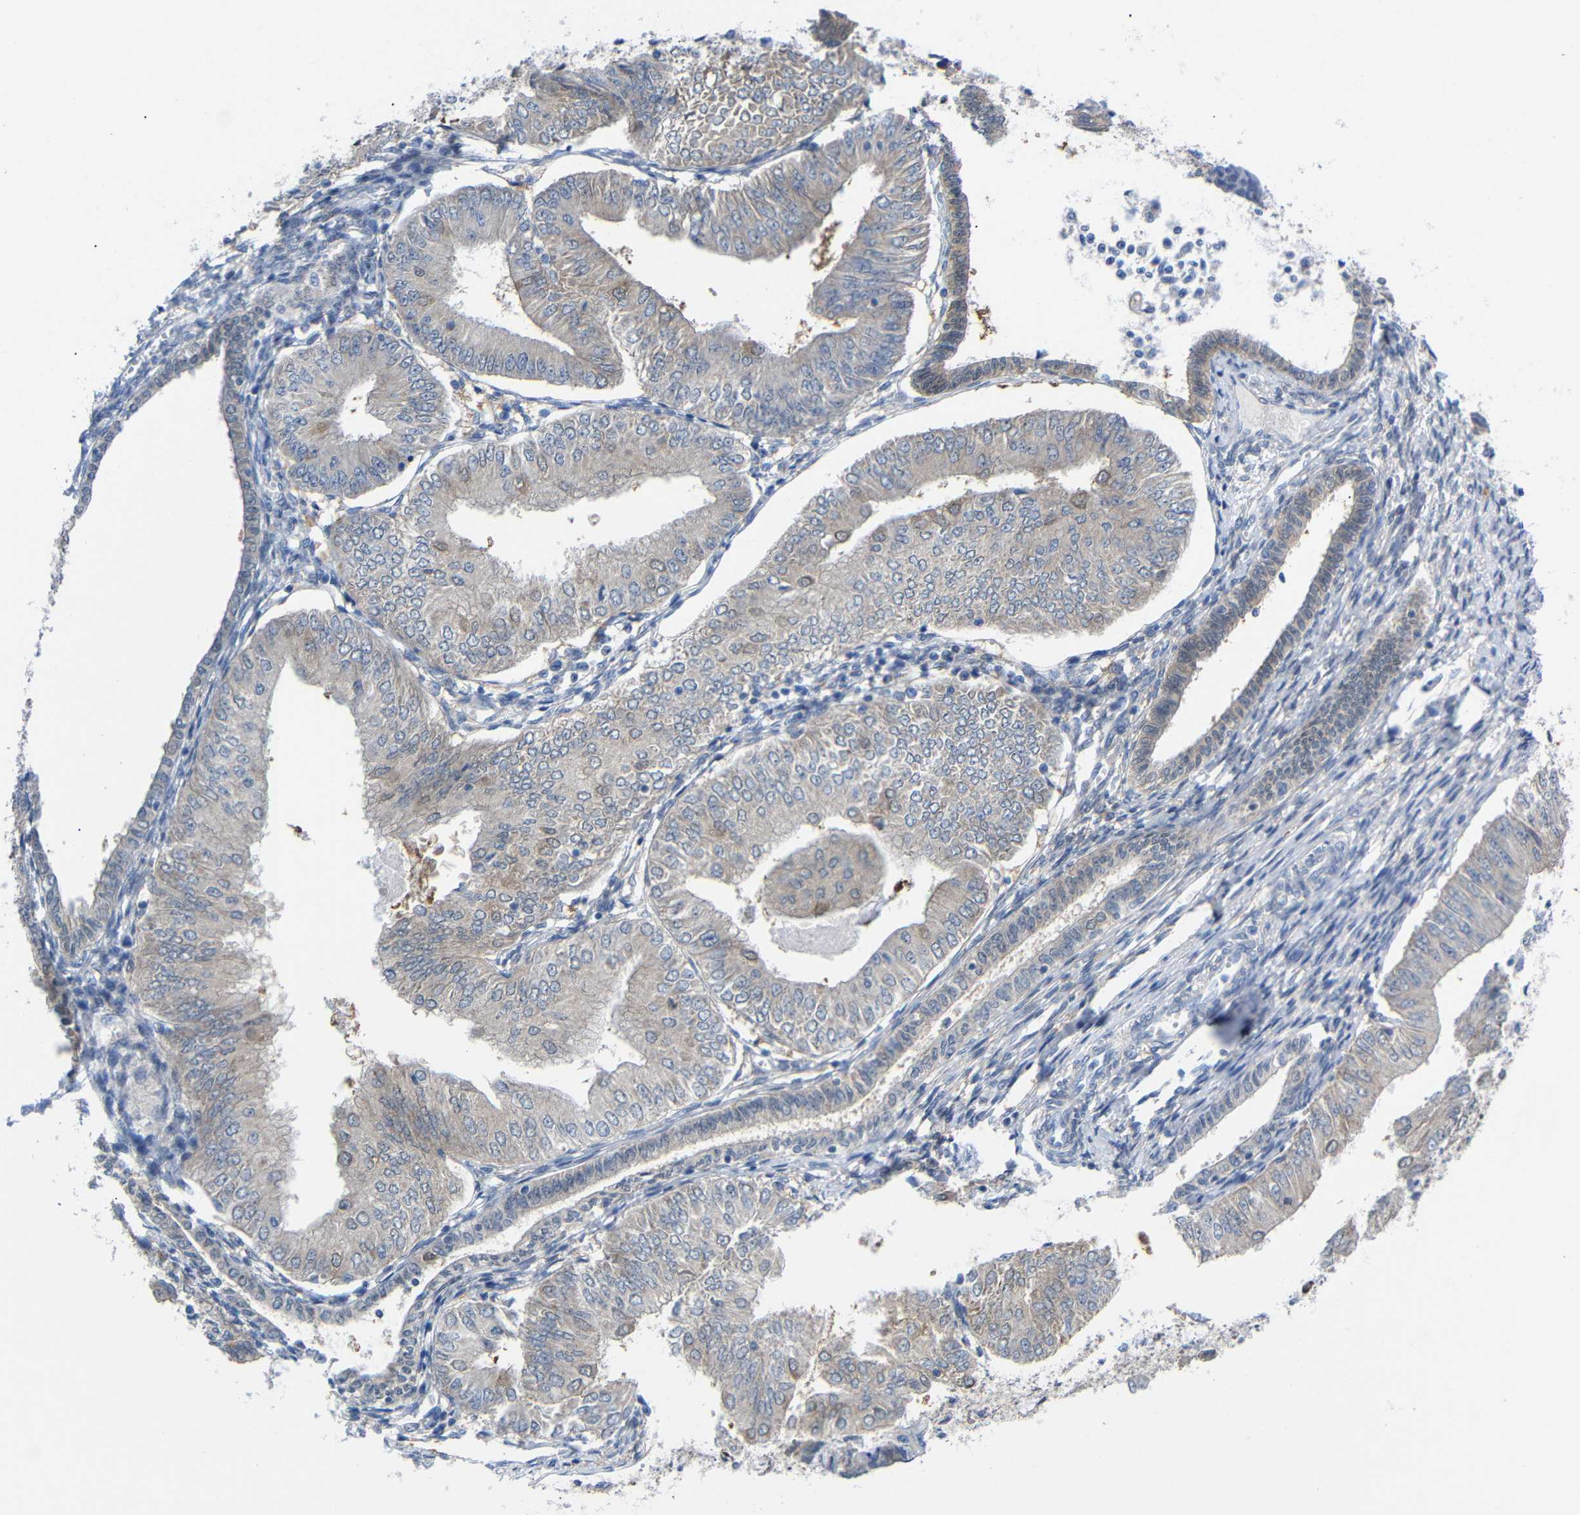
{"staining": {"intensity": "weak", "quantity": "<25%", "location": "cytoplasmic/membranous"}, "tissue": "endometrial cancer", "cell_type": "Tumor cells", "image_type": "cancer", "snomed": [{"axis": "morphology", "description": "Adenocarcinoma, NOS"}, {"axis": "topography", "description": "Endometrium"}], "caption": "Endometrial cancer (adenocarcinoma) stained for a protein using immunohistochemistry shows no expression tumor cells.", "gene": "PEBP1", "patient": {"sex": "female", "age": 53}}